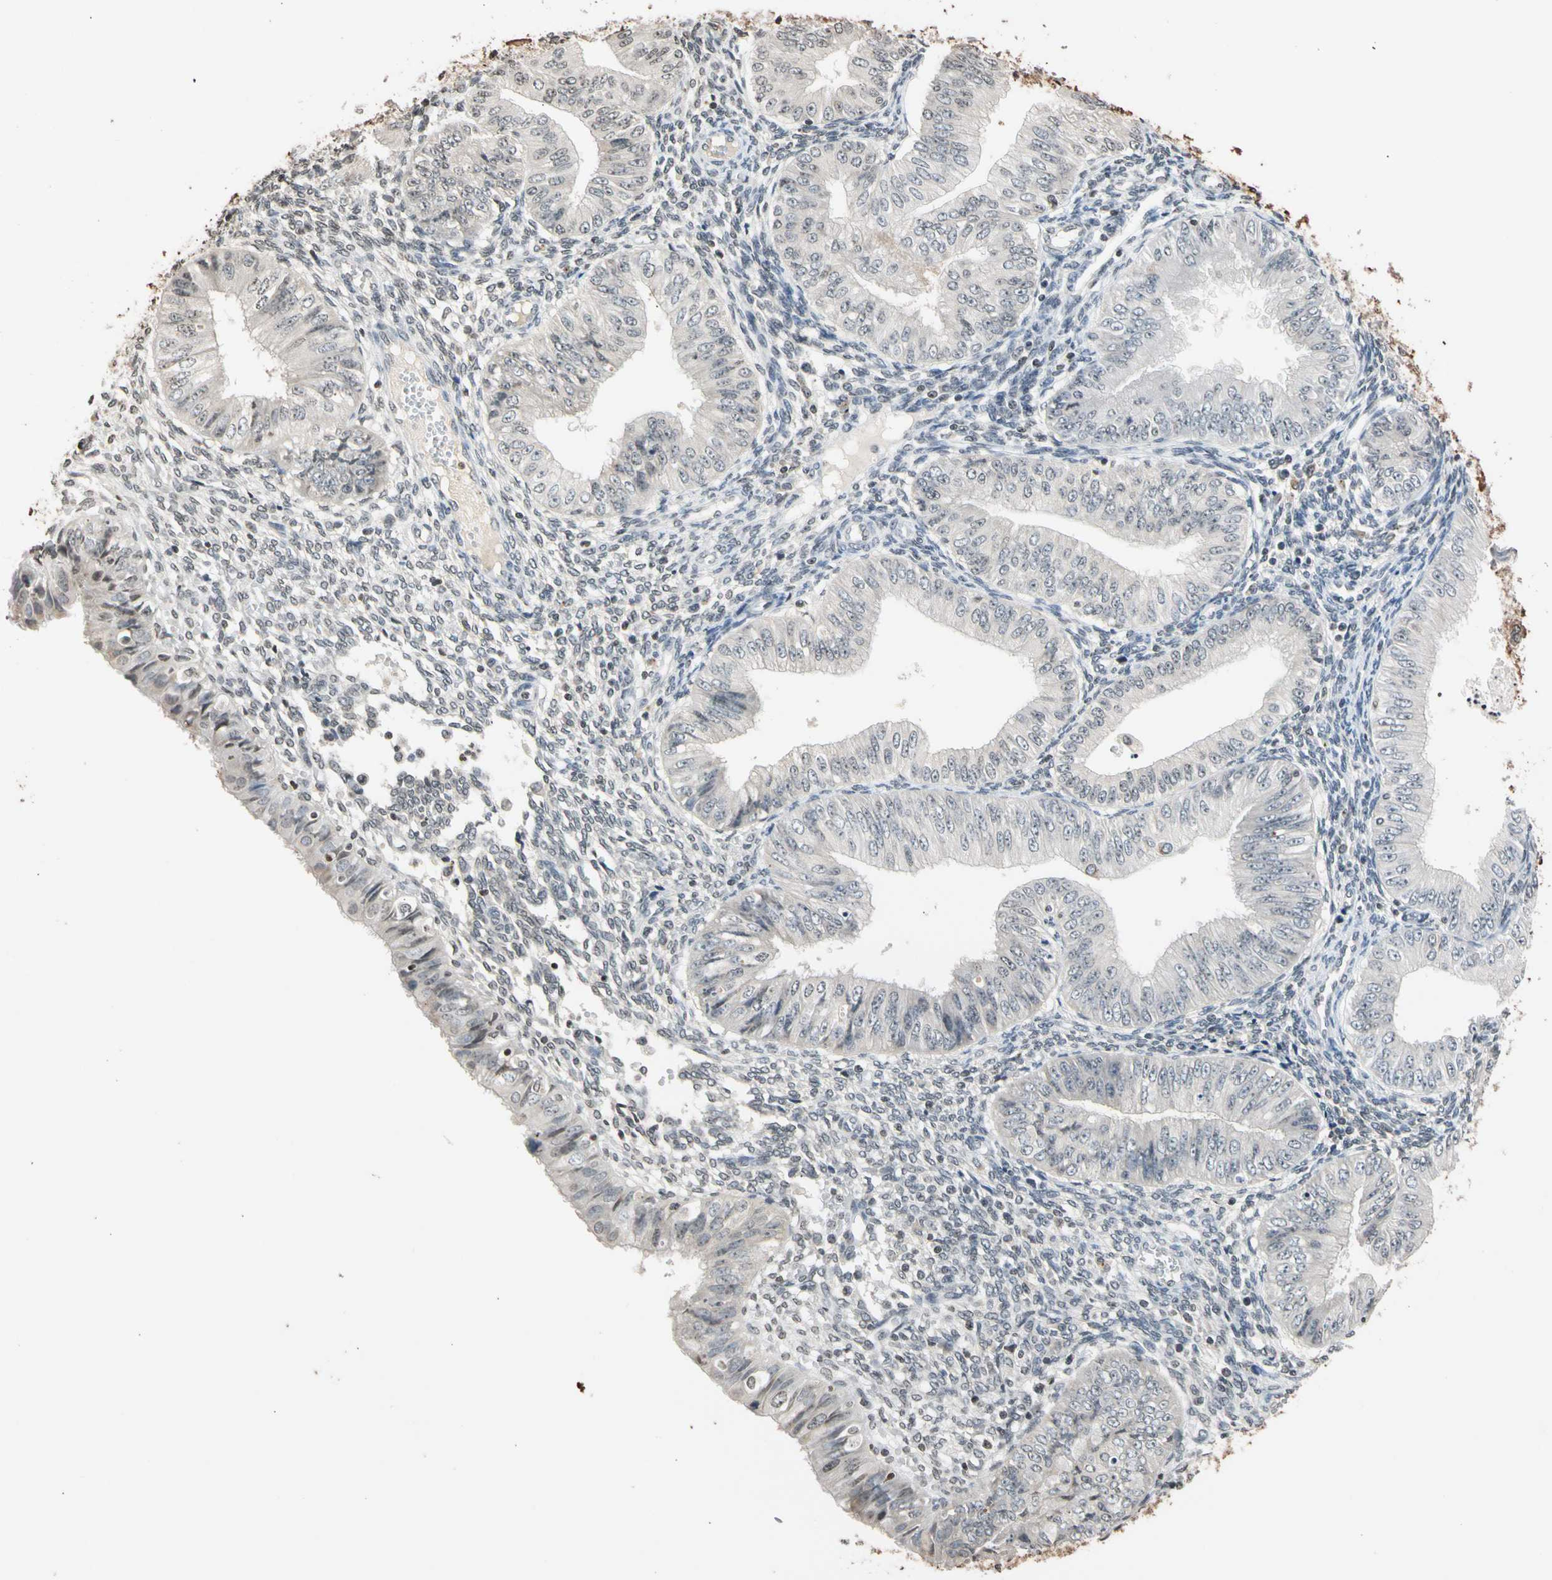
{"staining": {"intensity": "negative", "quantity": "none", "location": "none"}, "tissue": "endometrial cancer", "cell_type": "Tumor cells", "image_type": "cancer", "snomed": [{"axis": "morphology", "description": "Normal tissue, NOS"}, {"axis": "morphology", "description": "Adenocarcinoma, NOS"}, {"axis": "topography", "description": "Endometrium"}], "caption": "Immunohistochemistry (IHC) histopathology image of endometrial adenocarcinoma stained for a protein (brown), which displays no positivity in tumor cells.", "gene": "GPX4", "patient": {"sex": "female", "age": 53}}